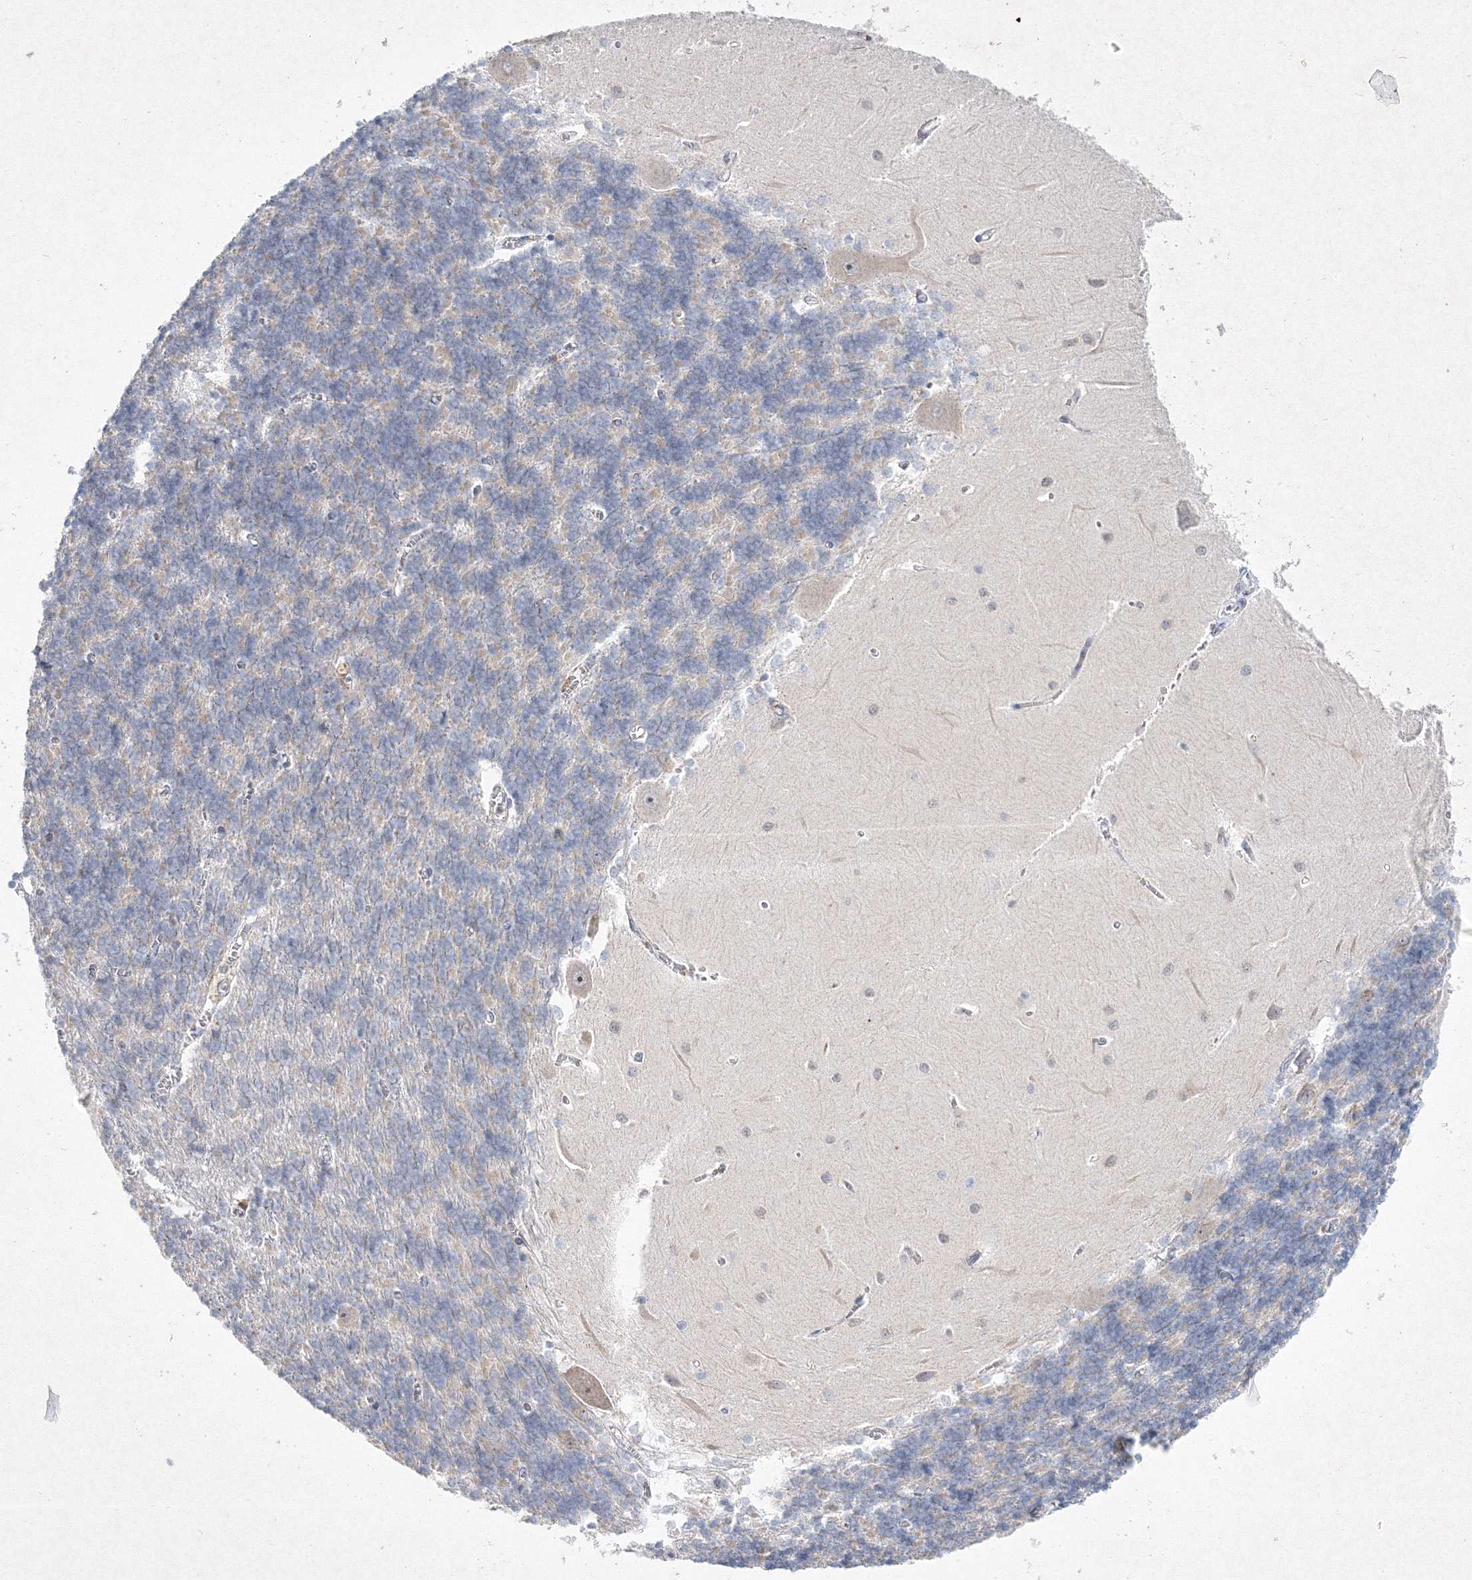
{"staining": {"intensity": "negative", "quantity": "none", "location": "none"}, "tissue": "cerebellum", "cell_type": "Cells in granular layer", "image_type": "normal", "snomed": [{"axis": "morphology", "description": "Normal tissue, NOS"}, {"axis": "topography", "description": "Cerebellum"}], "caption": "This is a histopathology image of immunohistochemistry (IHC) staining of normal cerebellum, which shows no expression in cells in granular layer.", "gene": "HCST", "patient": {"sex": "male", "age": 37}}